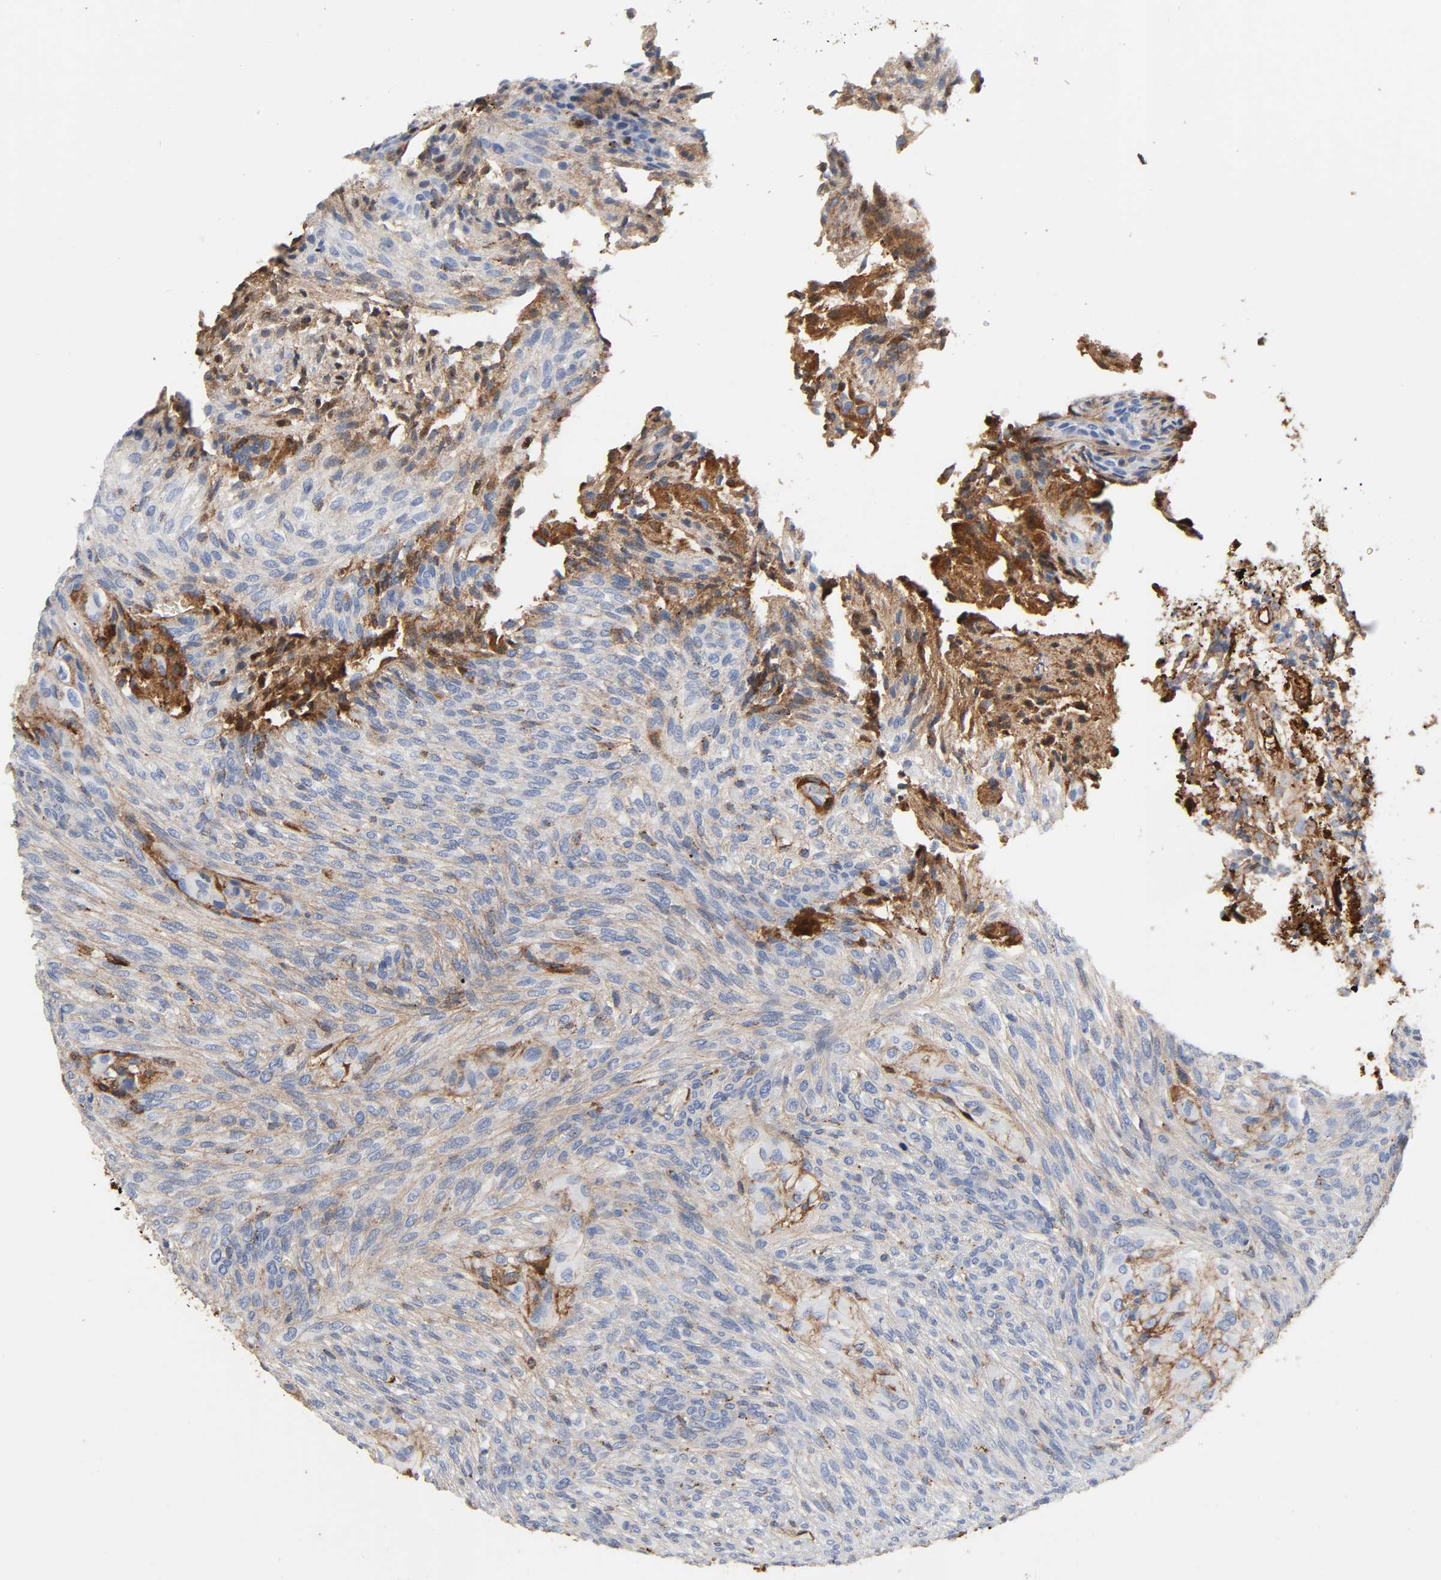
{"staining": {"intensity": "weak", "quantity": "25%-75%", "location": "cytoplasmic/membranous"}, "tissue": "glioma", "cell_type": "Tumor cells", "image_type": "cancer", "snomed": [{"axis": "morphology", "description": "Glioma, malignant, High grade"}, {"axis": "topography", "description": "Cerebral cortex"}], "caption": "Human malignant glioma (high-grade) stained for a protein (brown) exhibits weak cytoplasmic/membranous positive expression in about 25%-75% of tumor cells.", "gene": "C3", "patient": {"sex": "female", "age": 55}}